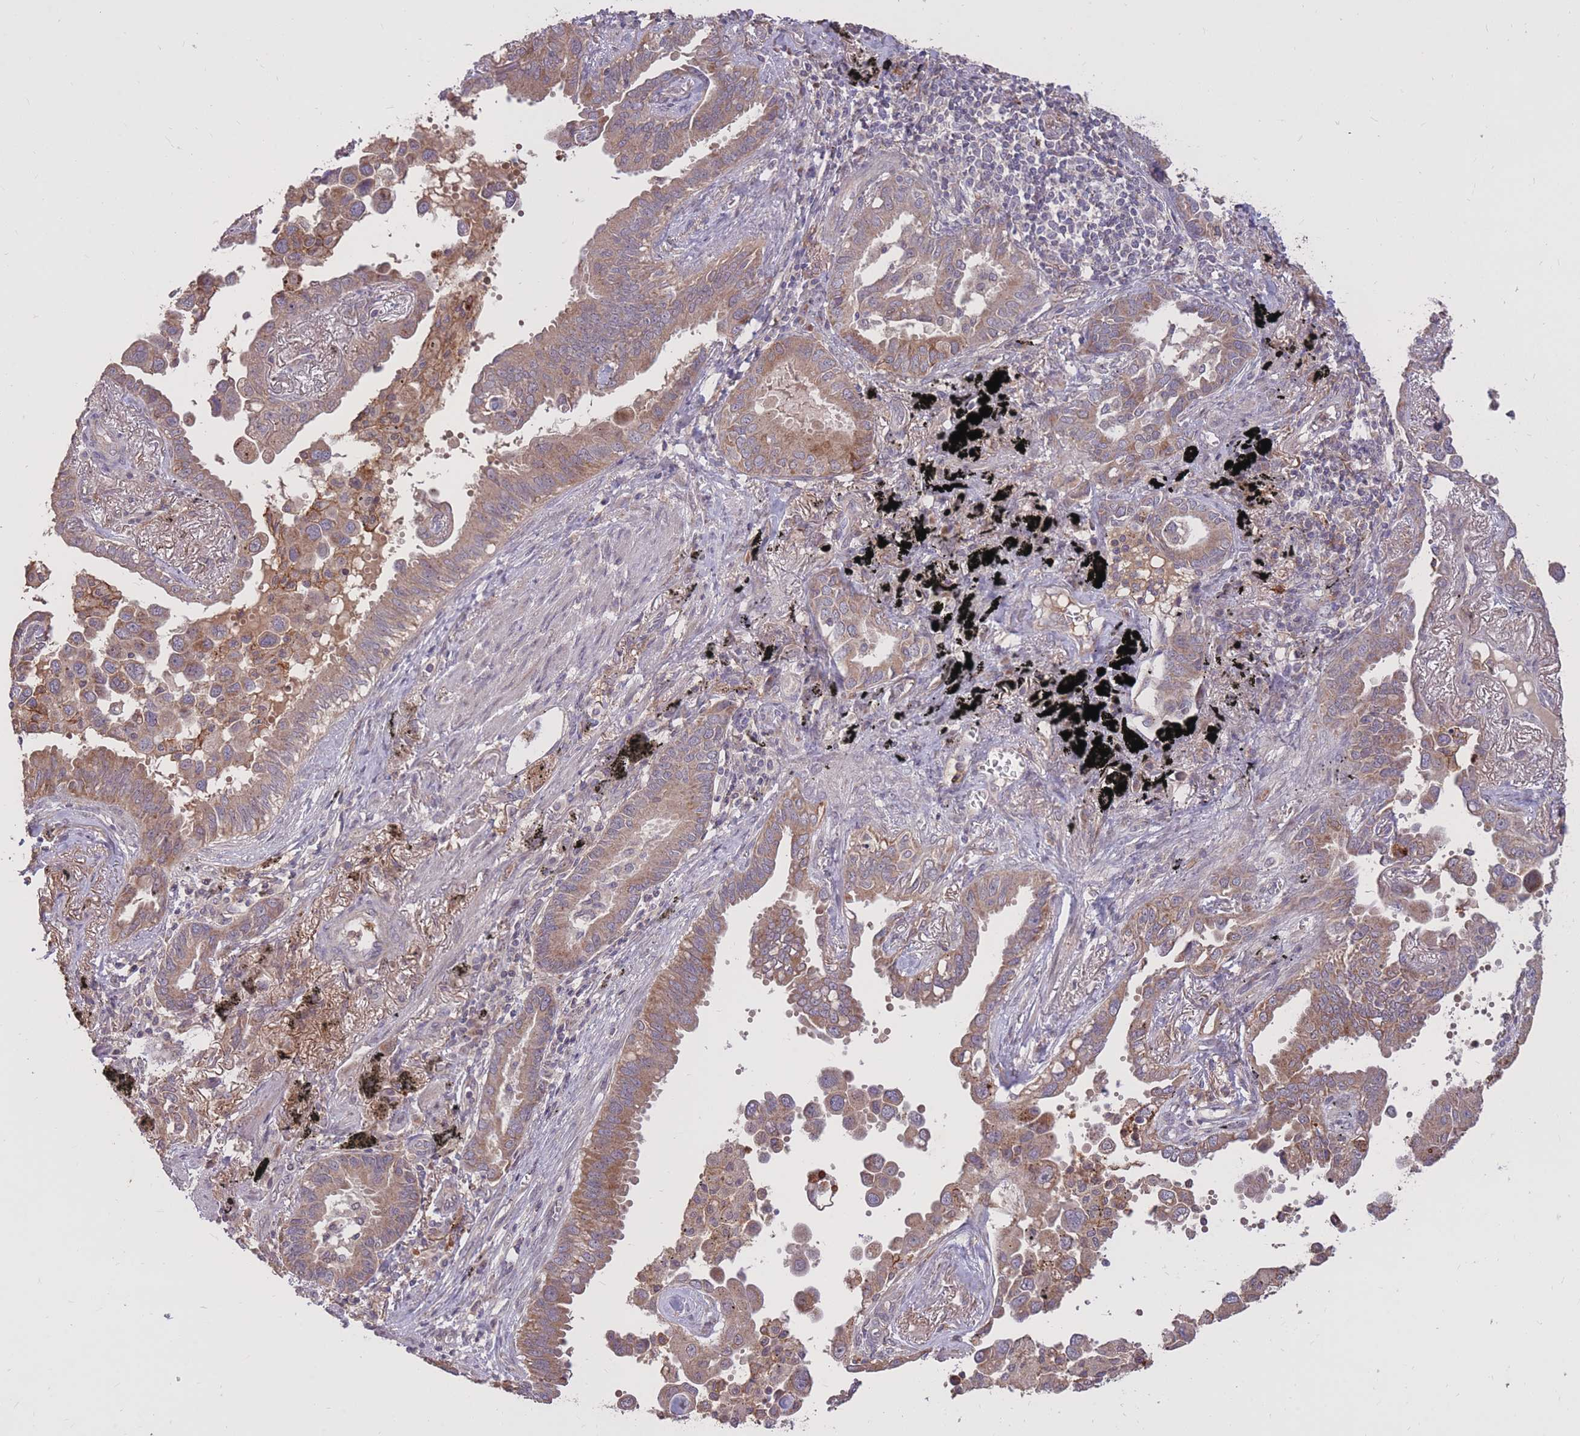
{"staining": {"intensity": "moderate", "quantity": ">75%", "location": "cytoplasmic/membranous"}, "tissue": "lung cancer", "cell_type": "Tumor cells", "image_type": "cancer", "snomed": [{"axis": "morphology", "description": "Adenocarcinoma, NOS"}, {"axis": "topography", "description": "Lung"}], "caption": "A medium amount of moderate cytoplasmic/membranous staining is identified in about >75% of tumor cells in lung cancer tissue. (DAB = brown stain, brightfield microscopy at high magnification).", "gene": "IGF2BP2", "patient": {"sex": "male", "age": 67}}